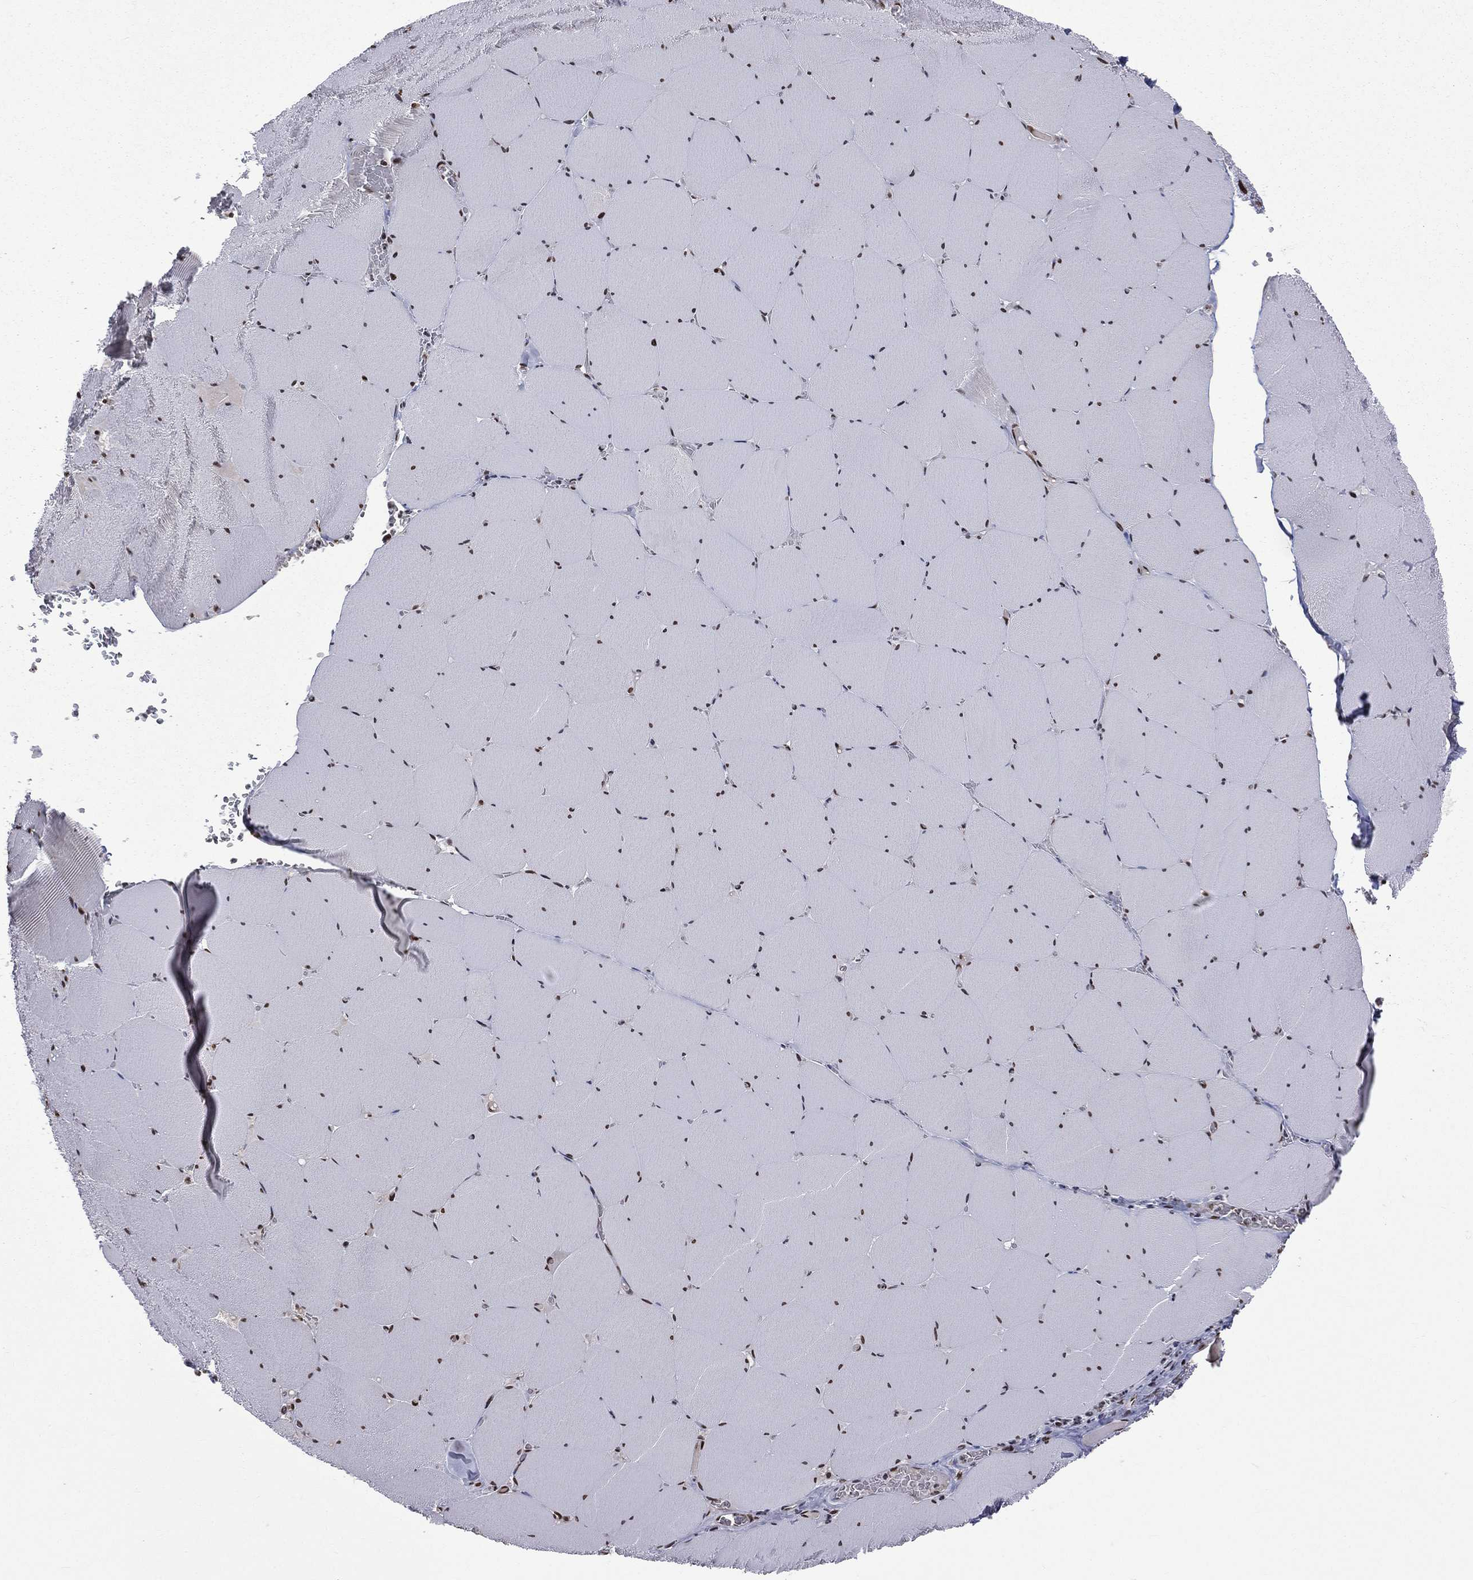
{"staining": {"intensity": "strong", "quantity": ">75%", "location": "nuclear"}, "tissue": "skeletal muscle", "cell_type": "Myocytes", "image_type": "normal", "snomed": [{"axis": "morphology", "description": "Normal tissue, NOS"}, {"axis": "morphology", "description": "Malignant melanoma, Metastatic site"}, {"axis": "topography", "description": "Skeletal muscle"}], "caption": "Protein expression analysis of unremarkable skeletal muscle reveals strong nuclear positivity in about >75% of myocytes. Using DAB (3,3'-diaminobenzidine) (brown) and hematoxylin (blue) stains, captured at high magnification using brightfield microscopy.", "gene": "C5orf24", "patient": {"sex": "male", "age": 50}}